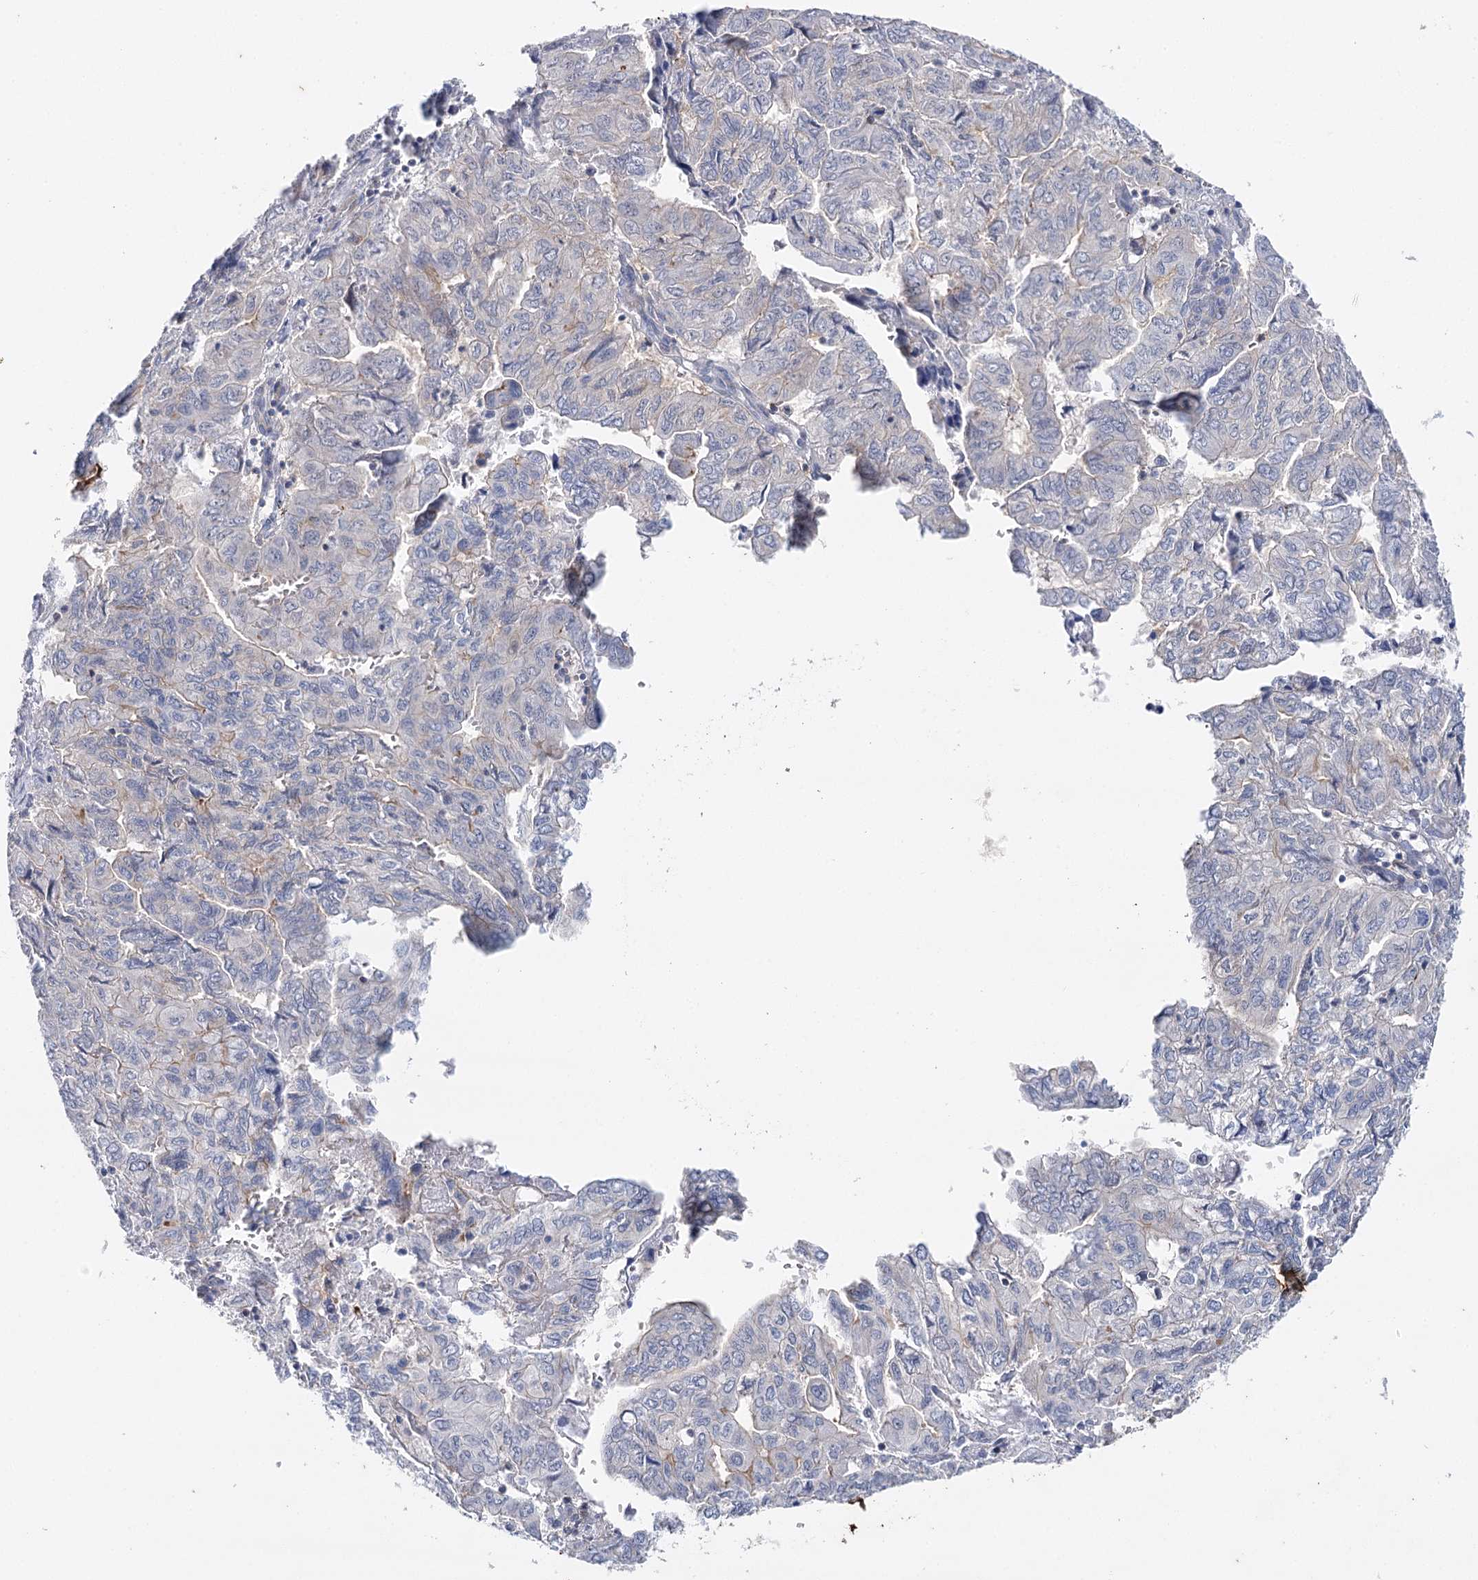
{"staining": {"intensity": "negative", "quantity": "none", "location": "none"}, "tissue": "pancreatic cancer", "cell_type": "Tumor cells", "image_type": "cancer", "snomed": [{"axis": "morphology", "description": "Adenocarcinoma, NOS"}, {"axis": "topography", "description": "Pancreas"}], "caption": "Histopathology image shows no protein positivity in tumor cells of pancreatic adenocarcinoma tissue. The staining was performed using DAB to visualize the protein expression in brown, while the nuclei were stained in blue with hematoxylin (Magnification: 20x).", "gene": "AGXT2", "patient": {"sex": "male", "age": 51}}